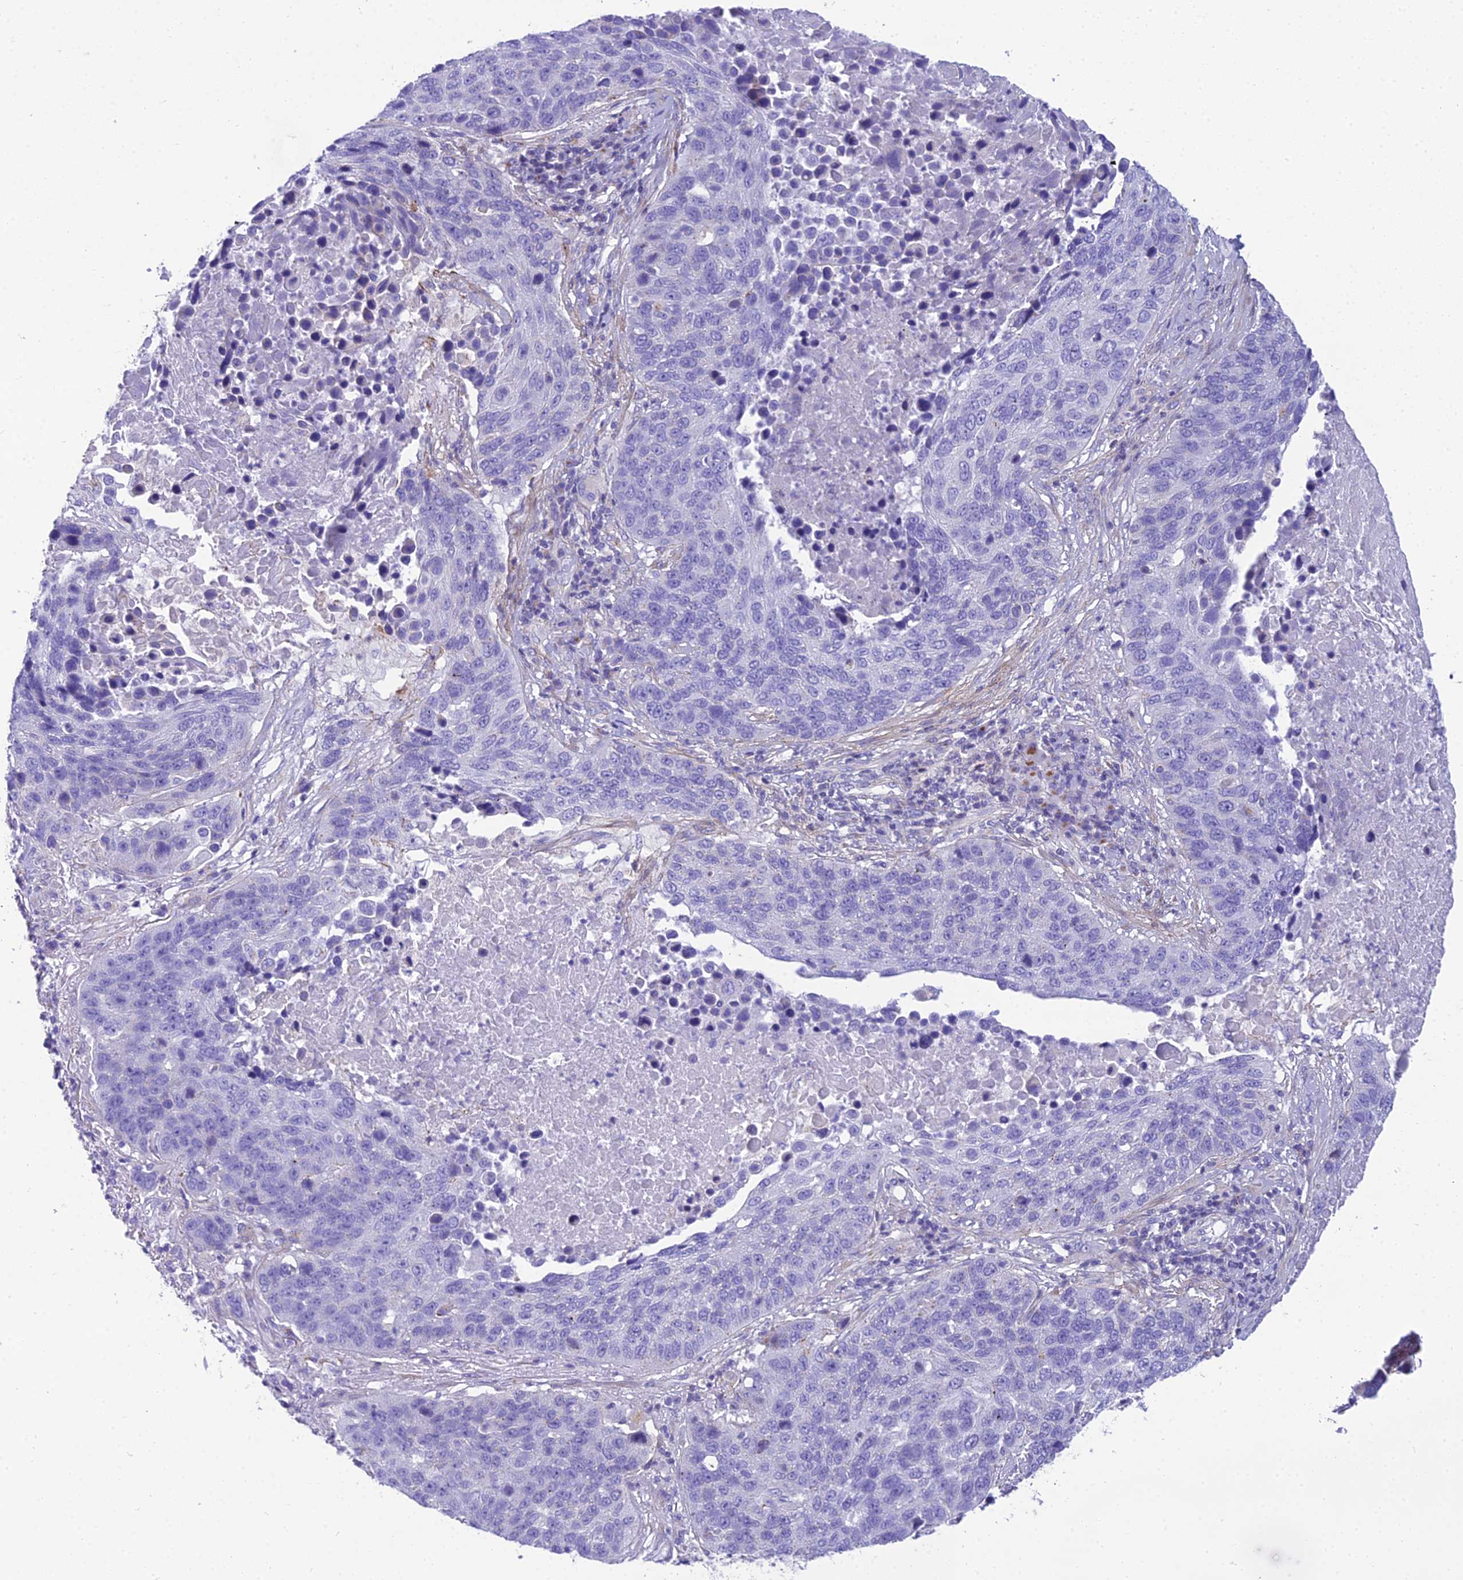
{"staining": {"intensity": "negative", "quantity": "none", "location": "none"}, "tissue": "lung cancer", "cell_type": "Tumor cells", "image_type": "cancer", "snomed": [{"axis": "morphology", "description": "Normal tissue, NOS"}, {"axis": "morphology", "description": "Squamous cell carcinoma, NOS"}, {"axis": "topography", "description": "Lymph node"}, {"axis": "topography", "description": "Lung"}], "caption": "Micrograph shows no protein positivity in tumor cells of lung cancer tissue.", "gene": "GFRA1", "patient": {"sex": "male", "age": 66}}